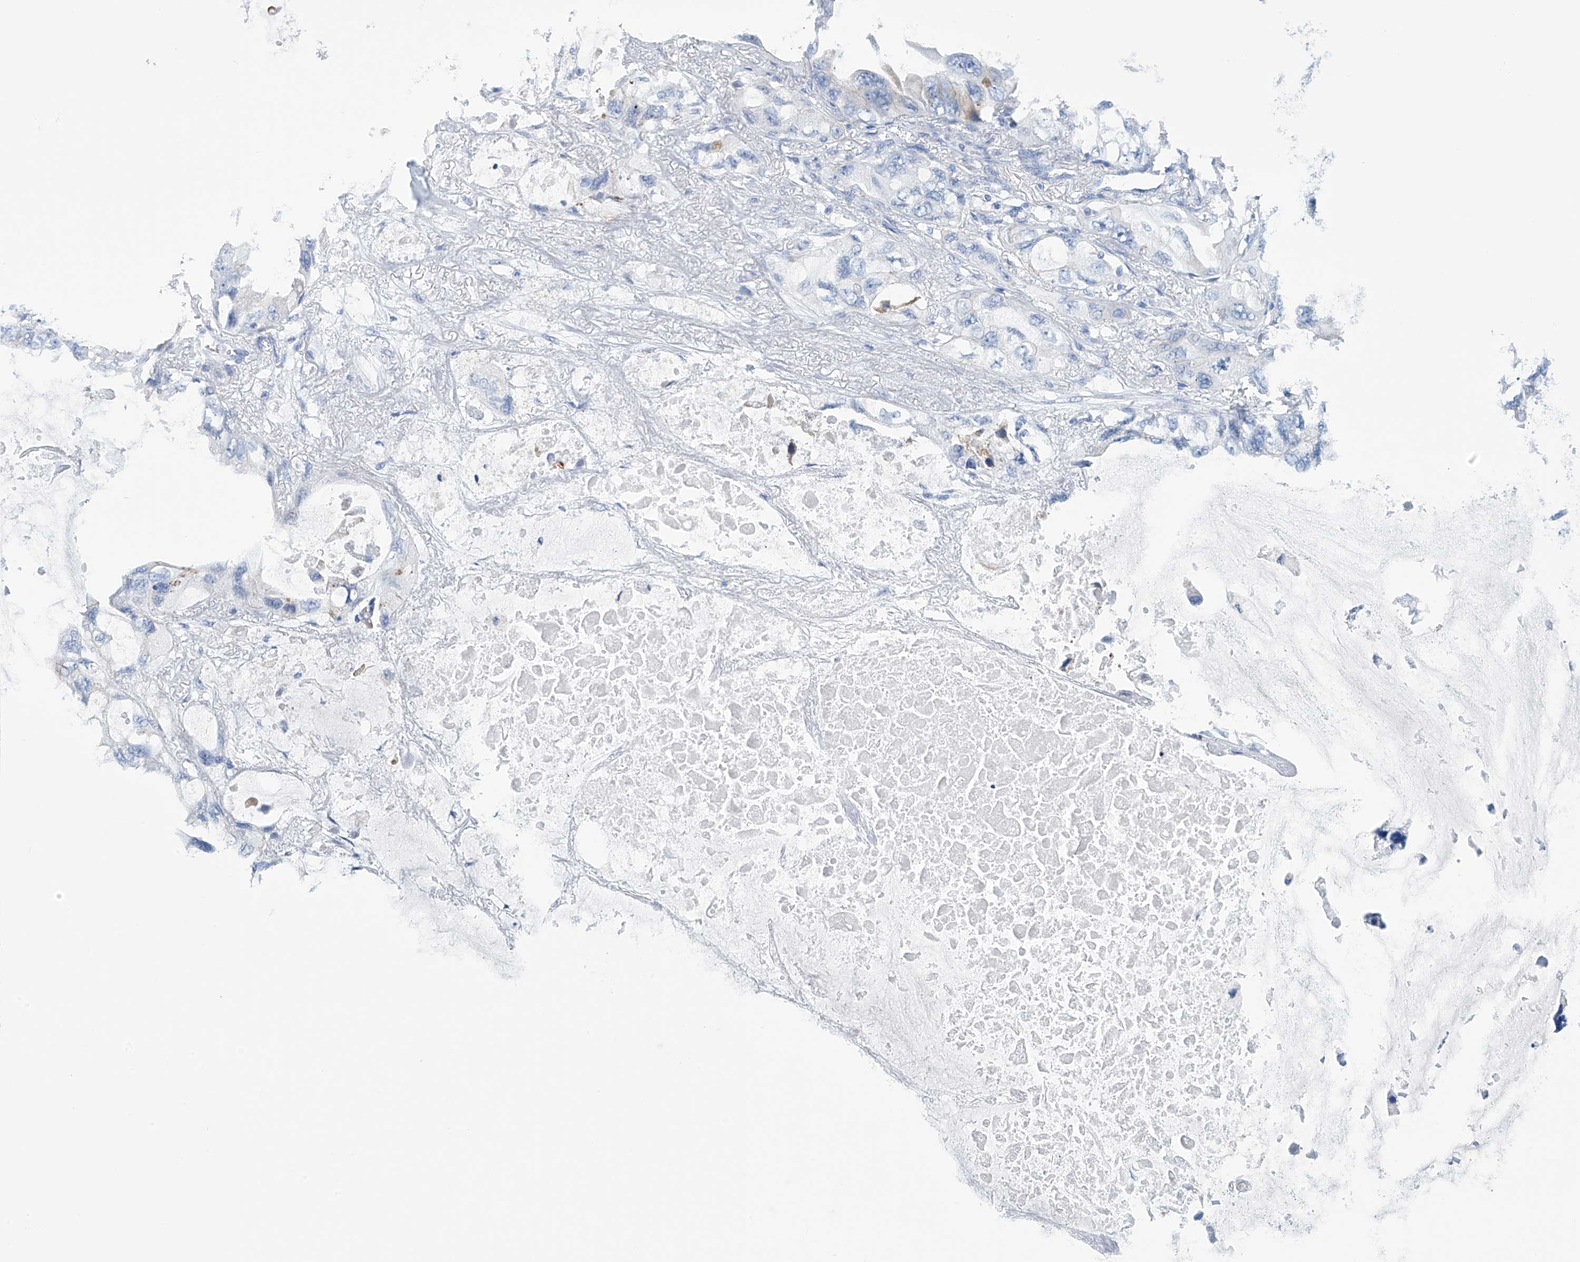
{"staining": {"intensity": "negative", "quantity": "none", "location": "none"}, "tissue": "lung cancer", "cell_type": "Tumor cells", "image_type": "cancer", "snomed": [{"axis": "morphology", "description": "Squamous cell carcinoma, NOS"}, {"axis": "topography", "description": "Lung"}], "caption": "An immunohistochemistry photomicrograph of squamous cell carcinoma (lung) is shown. There is no staining in tumor cells of squamous cell carcinoma (lung). The staining was performed using DAB to visualize the protein expression in brown, while the nuclei were stained in blue with hematoxylin (Magnification: 20x).", "gene": "DSP", "patient": {"sex": "female", "age": 73}}